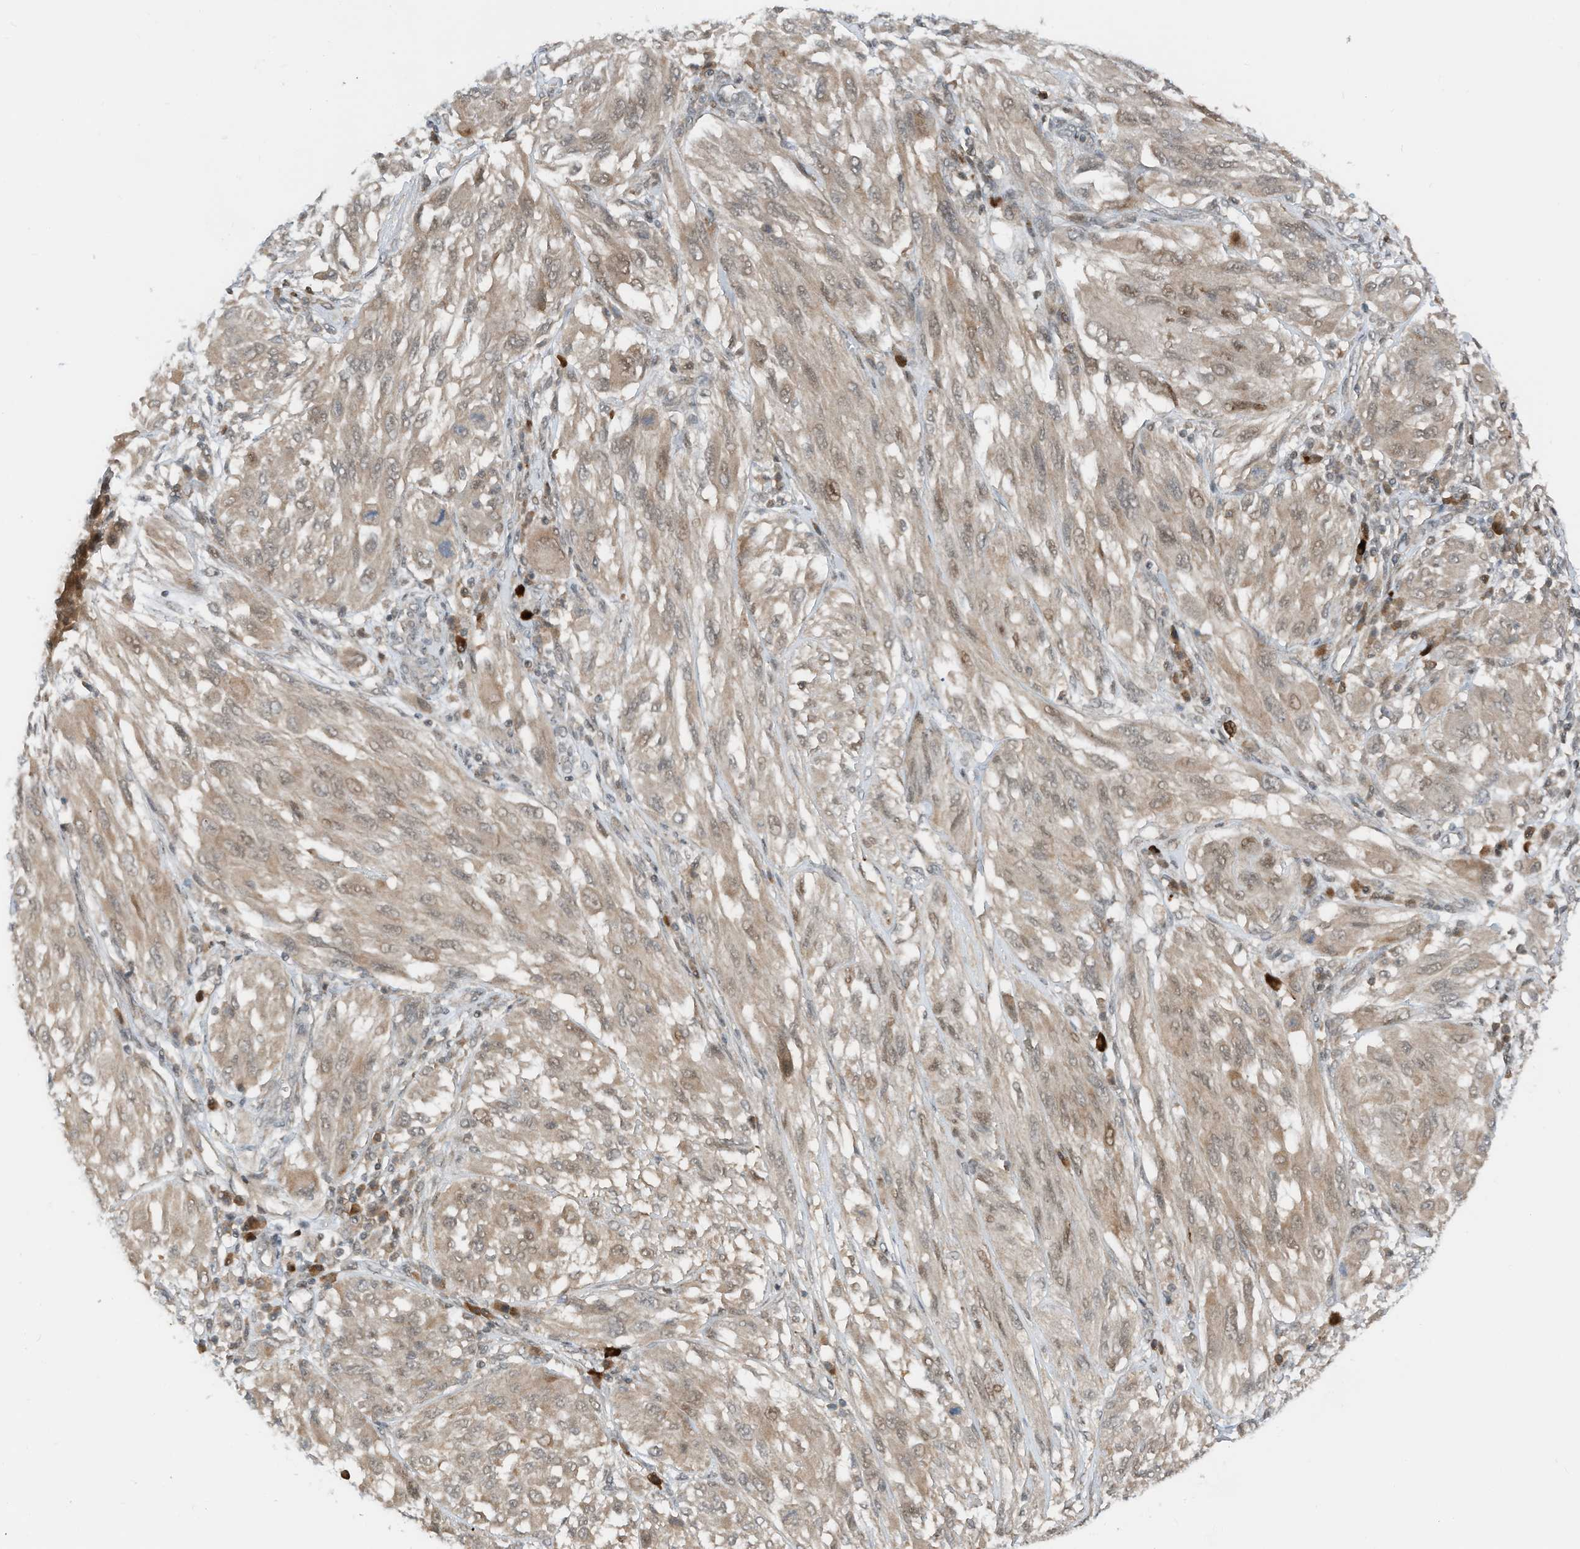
{"staining": {"intensity": "weak", "quantity": ">75%", "location": "cytoplasmic/membranous,nuclear"}, "tissue": "melanoma", "cell_type": "Tumor cells", "image_type": "cancer", "snomed": [{"axis": "morphology", "description": "Malignant melanoma, NOS"}, {"axis": "topography", "description": "Skin"}], "caption": "A micrograph of malignant melanoma stained for a protein demonstrates weak cytoplasmic/membranous and nuclear brown staining in tumor cells. (Stains: DAB (3,3'-diaminobenzidine) in brown, nuclei in blue, Microscopy: brightfield microscopy at high magnification).", "gene": "RMND1", "patient": {"sex": "female", "age": 91}}